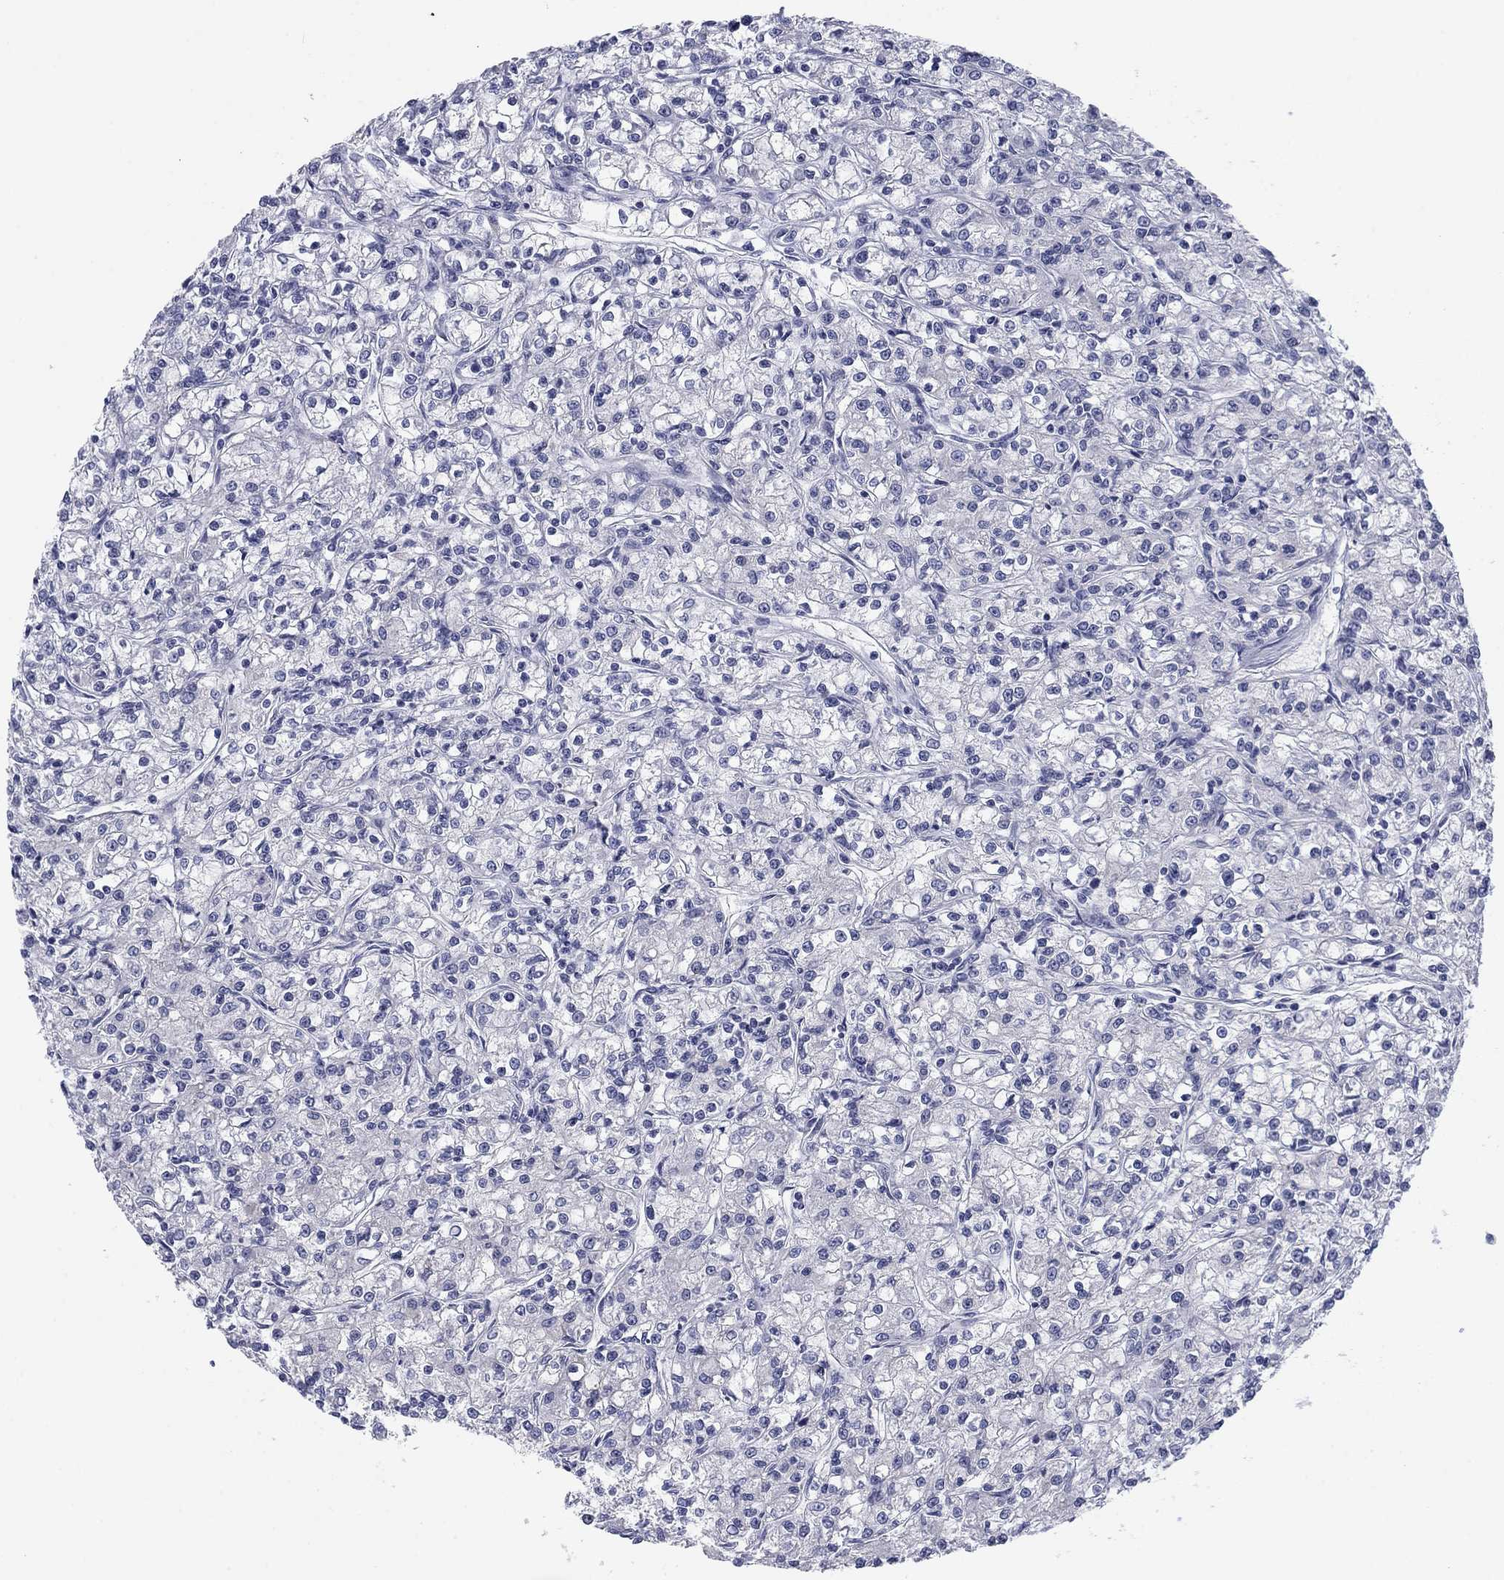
{"staining": {"intensity": "negative", "quantity": "none", "location": "none"}, "tissue": "renal cancer", "cell_type": "Tumor cells", "image_type": "cancer", "snomed": [{"axis": "morphology", "description": "Adenocarcinoma, NOS"}, {"axis": "topography", "description": "Kidney"}], "caption": "This is an immunohistochemistry (IHC) micrograph of renal cancer. There is no expression in tumor cells.", "gene": "CALB1", "patient": {"sex": "female", "age": 59}}